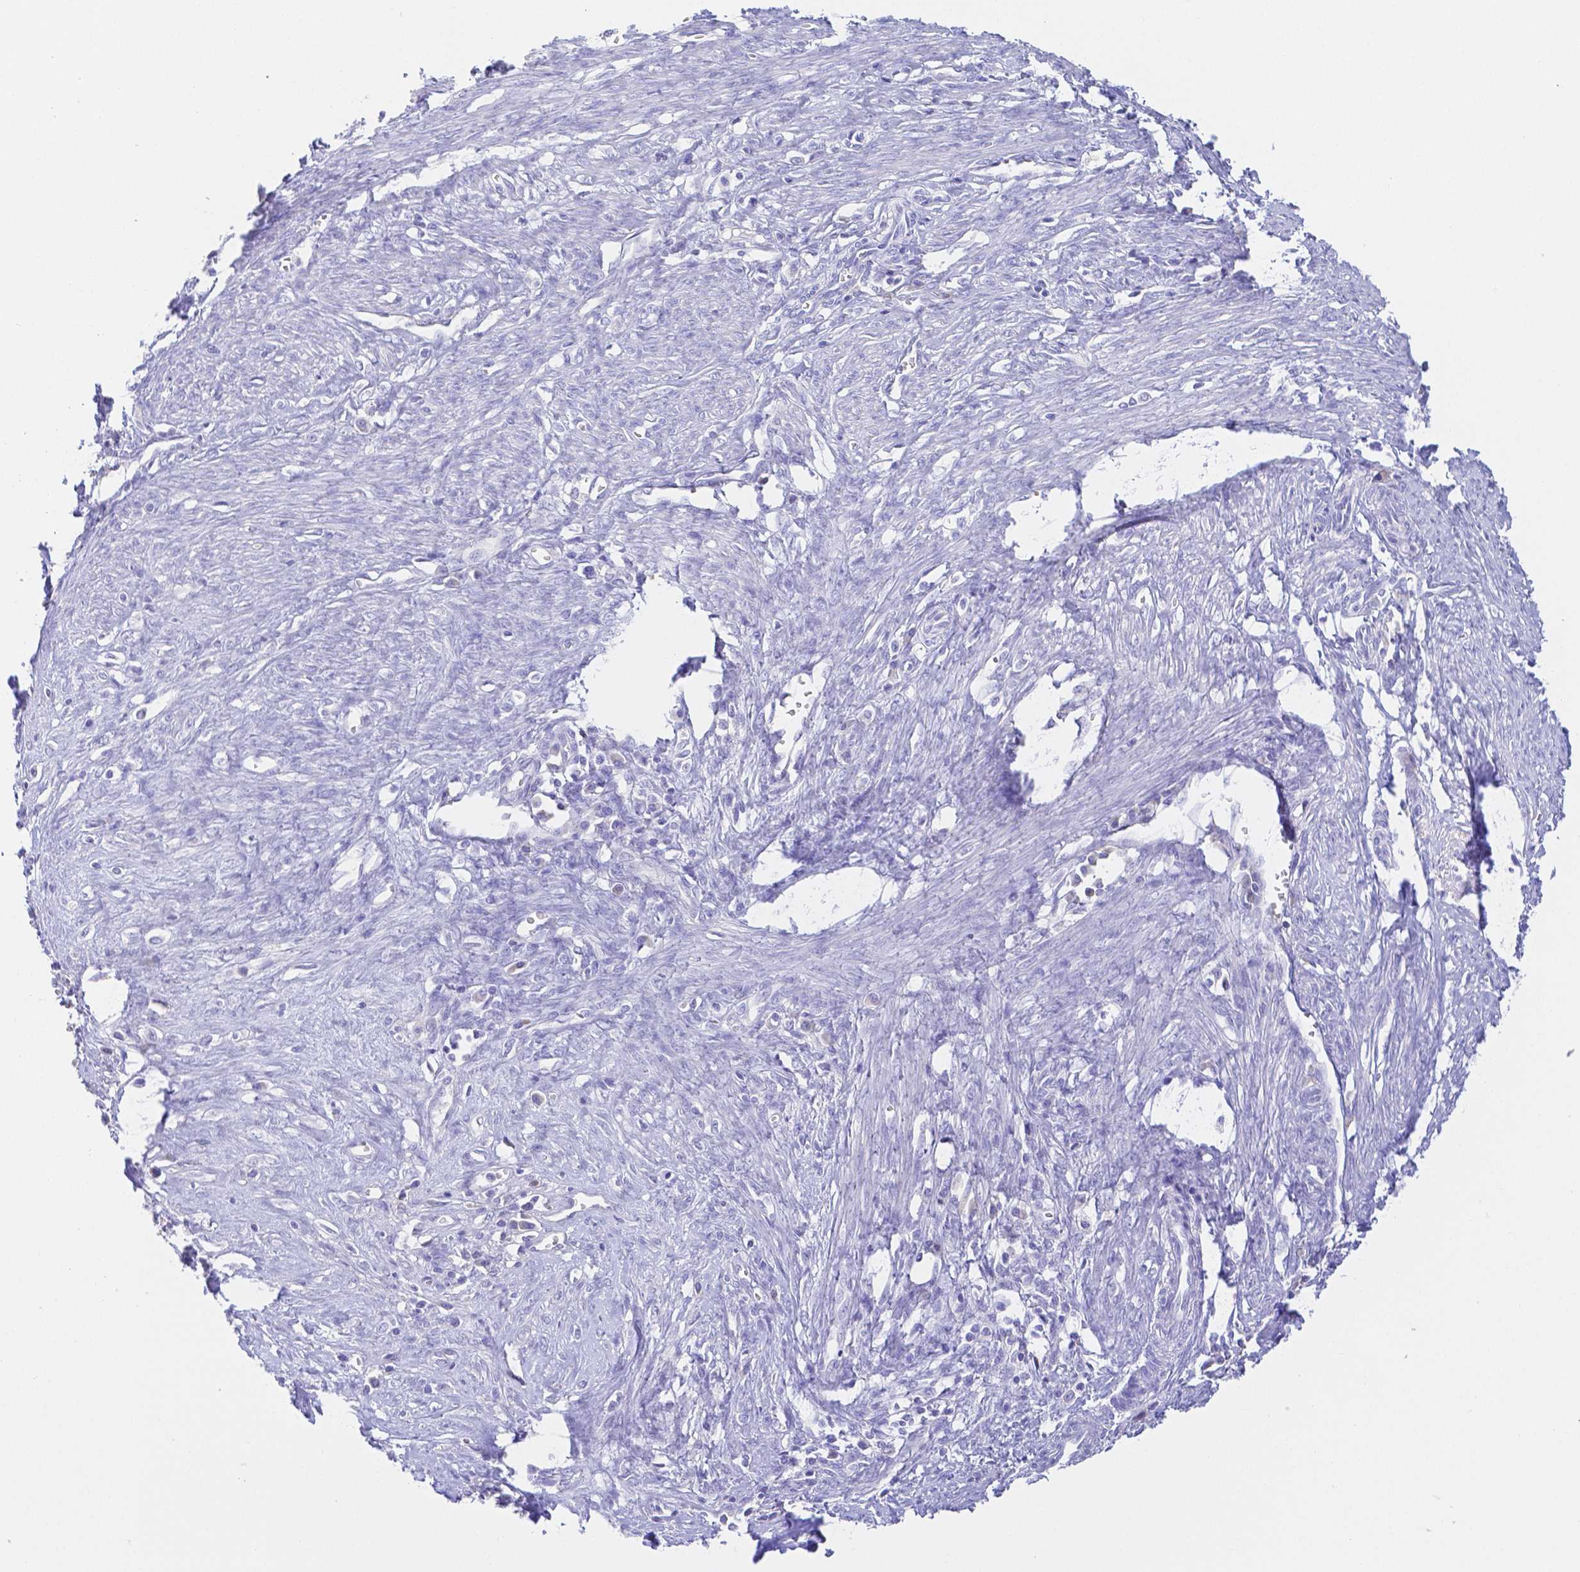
{"staining": {"intensity": "negative", "quantity": "none", "location": "none"}, "tissue": "endometrial cancer", "cell_type": "Tumor cells", "image_type": "cancer", "snomed": [{"axis": "morphology", "description": "Adenocarcinoma, NOS"}, {"axis": "topography", "description": "Endometrium"}], "caption": "The immunohistochemistry micrograph has no significant positivity in tumor cells of adenocarcinoma (endometrial) tissue.", "gene": "ZG16B", "patient": {"sex": "female", "age": 65}}